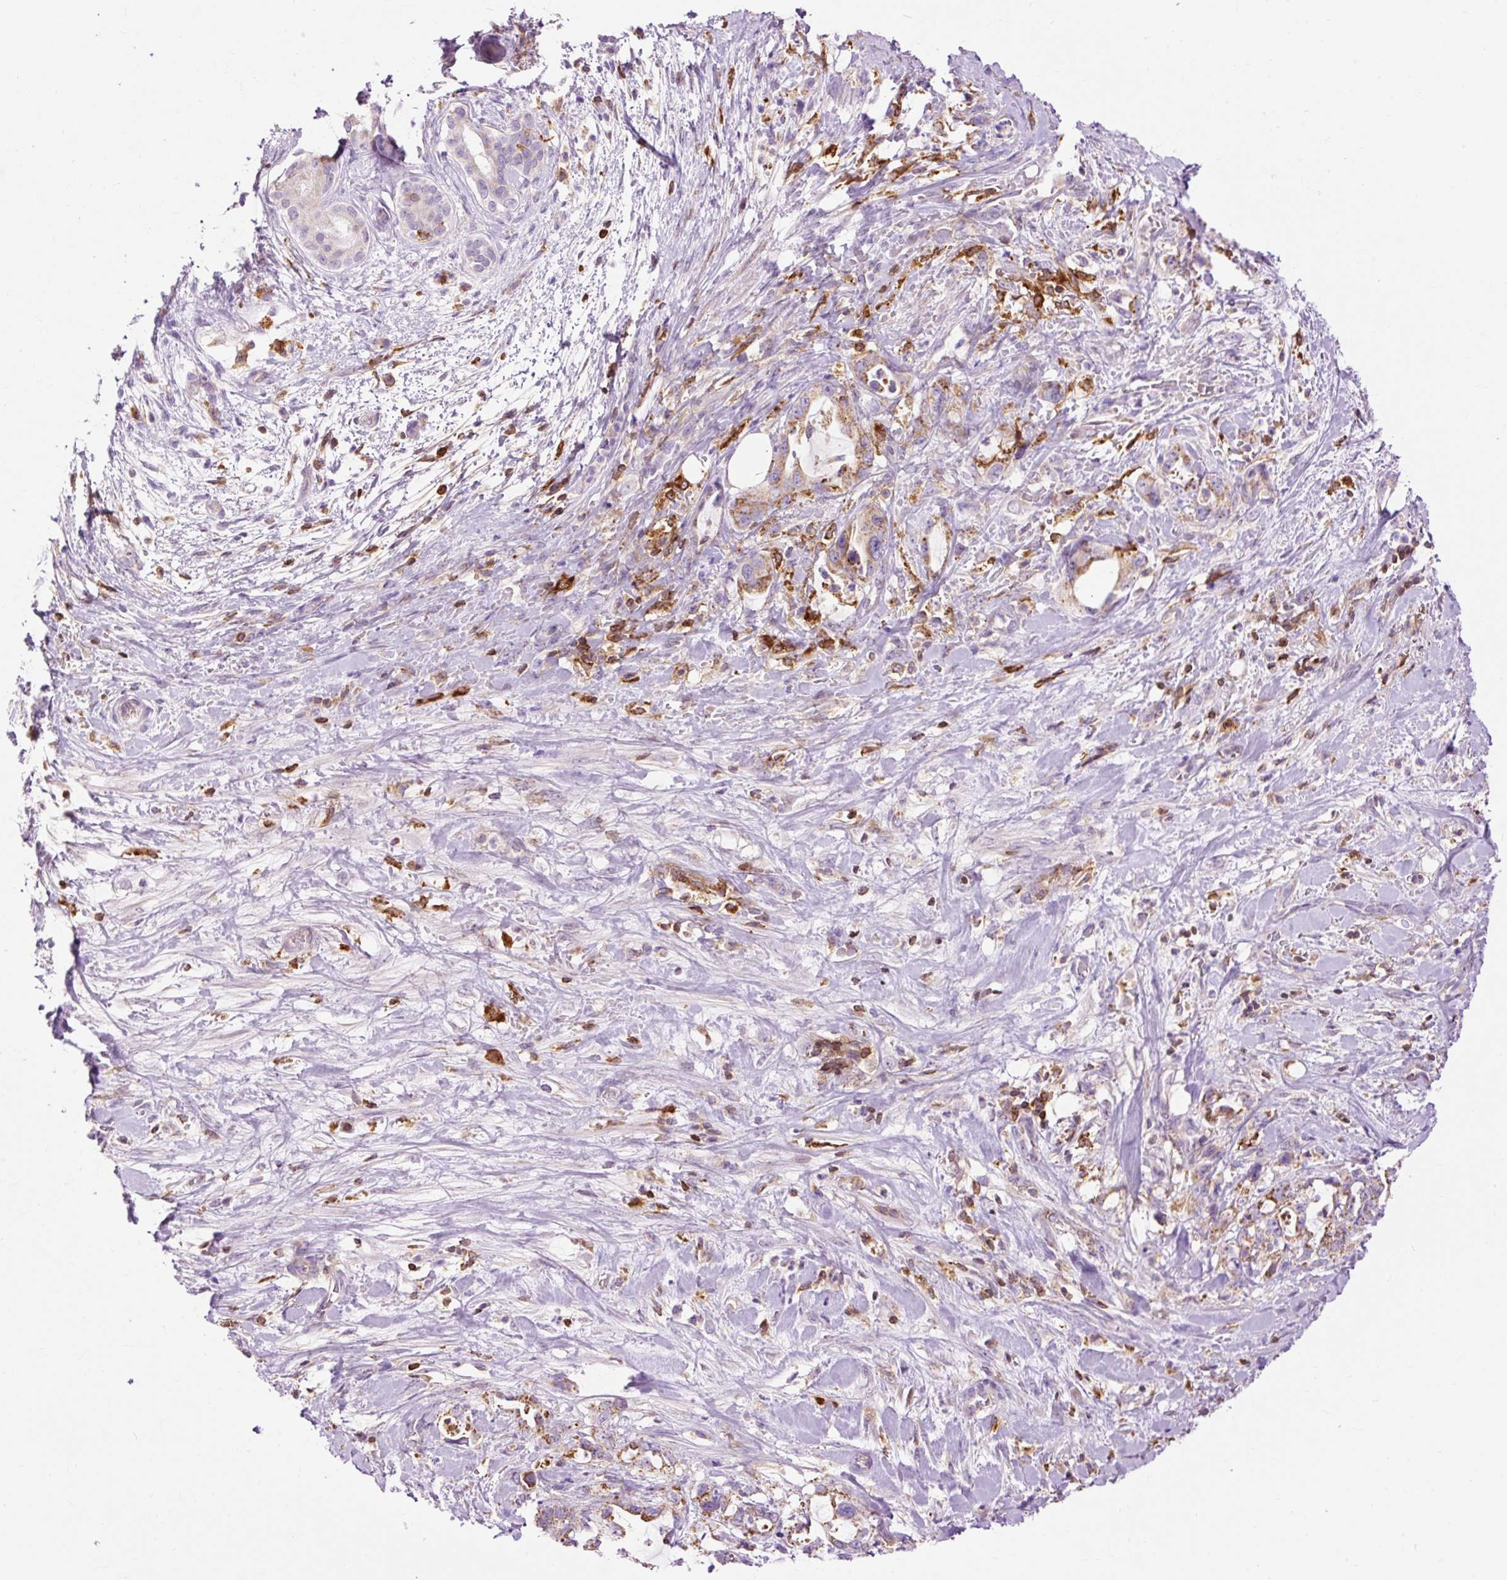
{"staining": {"intensity": "moderate", "quantity": ">75%", "location": "cytoplasmic/membranous"}, "tissue": "pancreatic cancer", "cell_type": "Tumor cells", "image_type": "cancer", "snomed": [{"axis": "morphology", "description": "Adenocarcinoma, NOS"}, {"axis": "topography", "description": "Pancreas"}], "caption": "A micrograph showing moderate cytoplasmic/membranous staining in approximately >75% of tumor cells in adenocarcinoma (pancreatic), as visualized by brown immunohistochemical staining.", "gene": "CD83", "patient": {"sex": "female", "age": 61}}